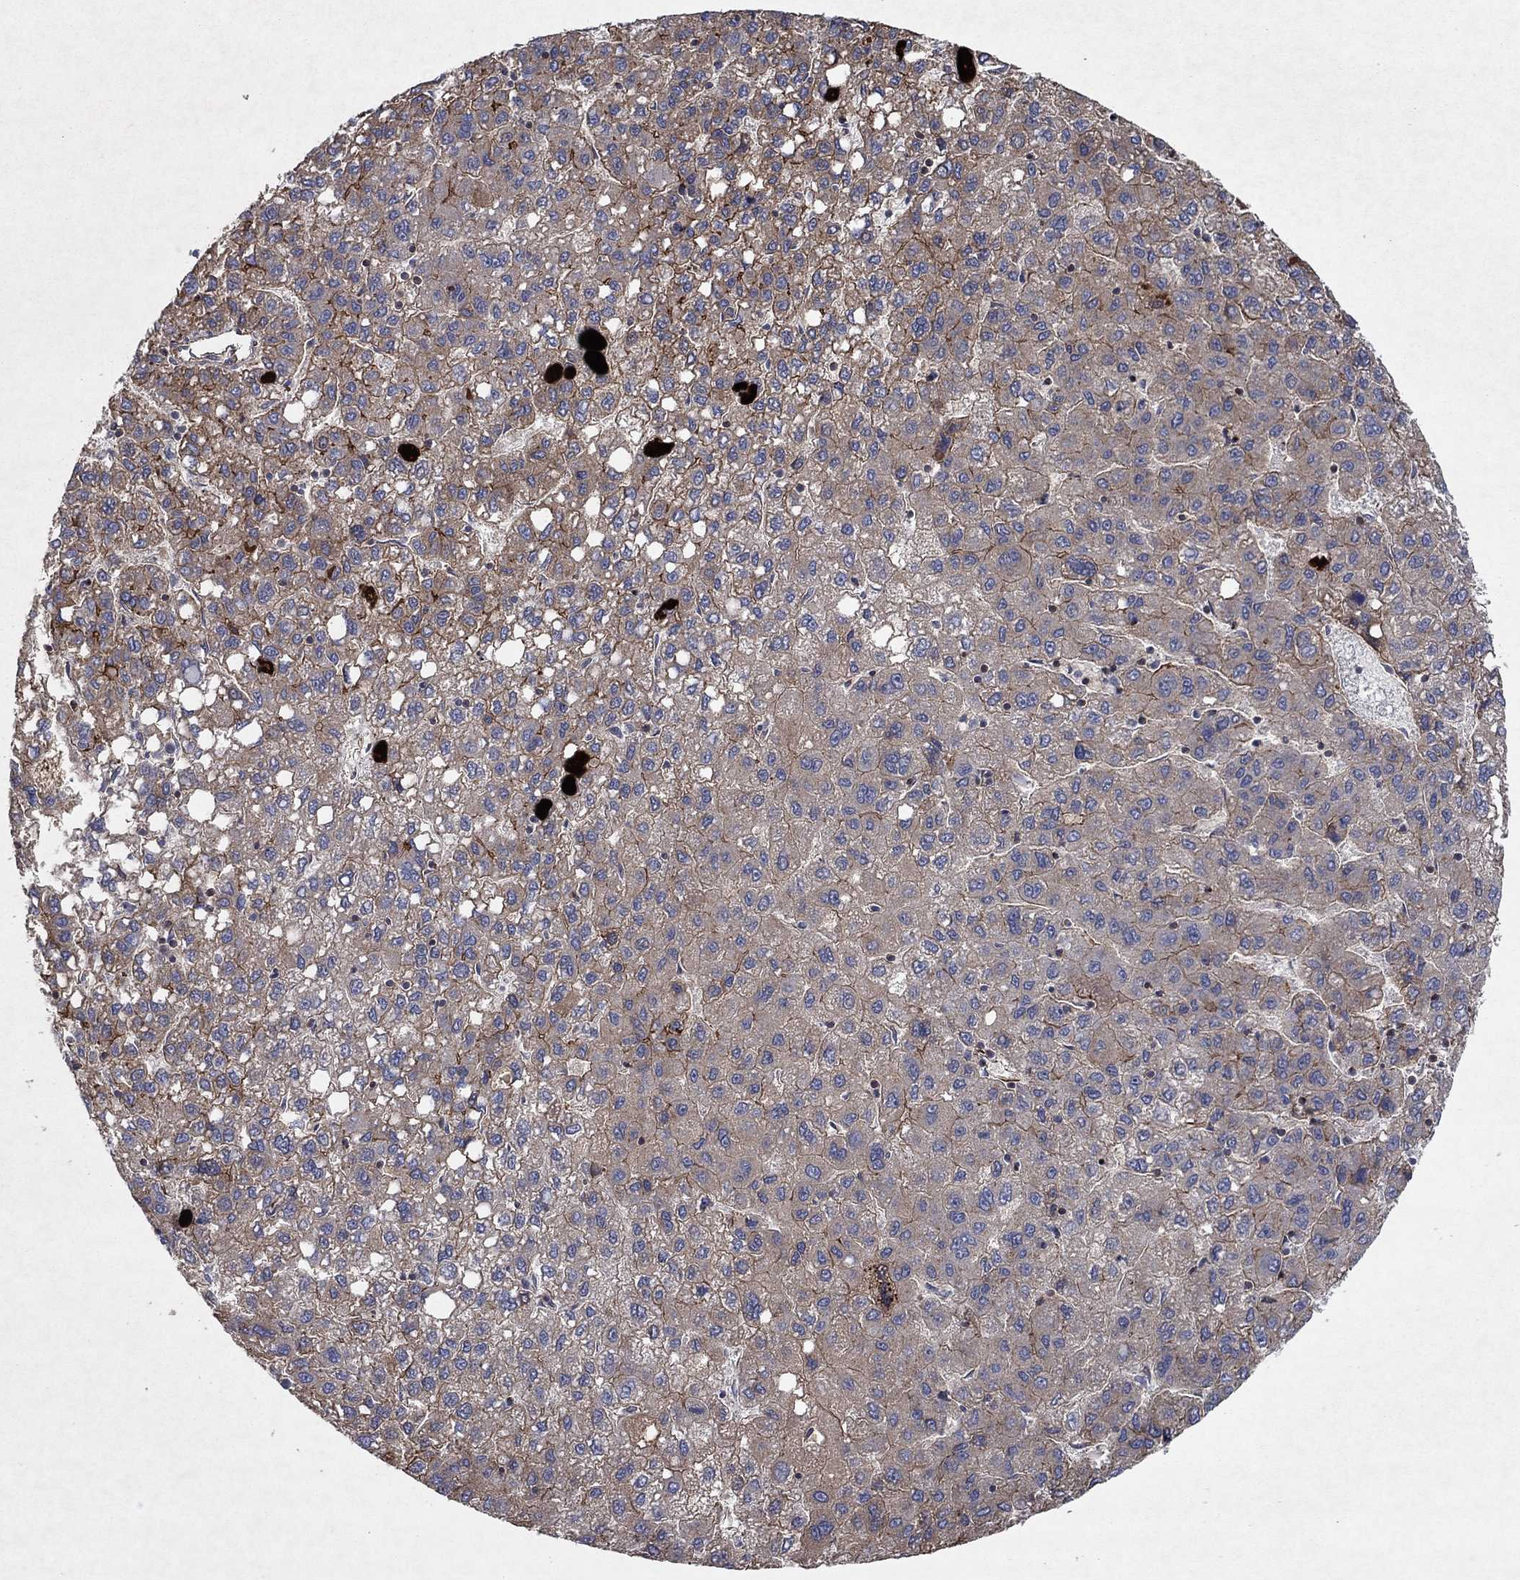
{"staining": {"intensity": "moderate", "quantity": "25%-75%", "location": "cytoplasmic/membranous"}, "tissue": "liver cancer", "cell_type": "Tumor cells", "image_type": "cancer", "snomed": [{"axis": "morphology", "description": "Carcinoma, Hepatocellular, NOS"}, {"axis": "topography", "description": "Liver"}], "caption": "Moderate cytoplasmic/membranous positivity is identified in approximately 25%-75% of tumor cells in liver cancer (hepatocellular carcinoma).", "gene": "FRG1", "patient": {"sex": "female", "age": 82}}